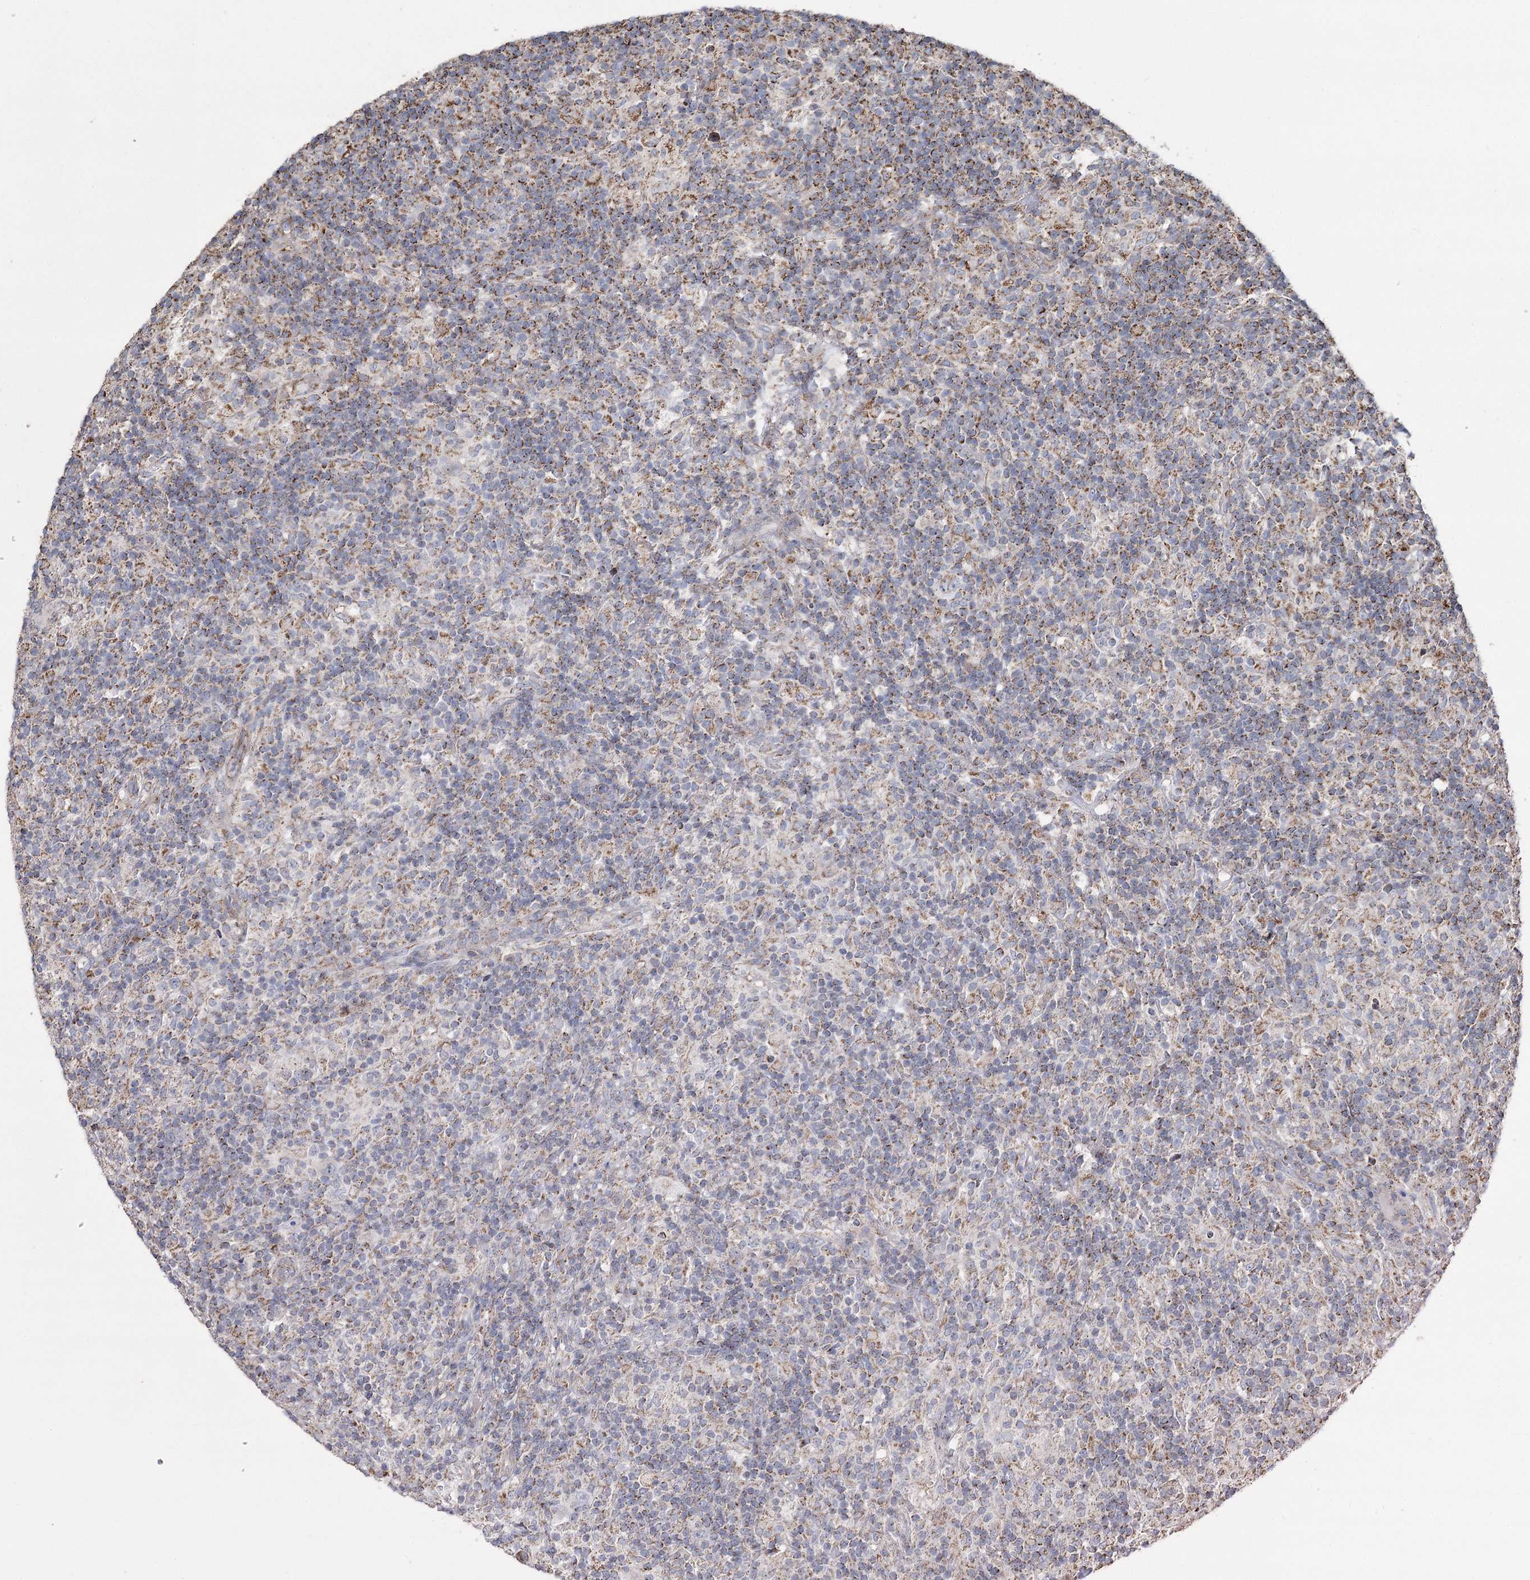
{"staining": {"intensity": "negative", "quantity": "none", "location": "none"}, "tissue": "lymphoma", "cell_type": "Tumor cells", "image_type": "cancer", "snomed": [{"axis": "morphology", "description": "Hodgkin's disease, NOS"}, {"axis": "topography", "description": "Lymph node"}], "caption": "An immunohistochemistry (IHC) image of lymphoma is shown. There is no staining in tumor cells of lymphoma.", "gene": "RANBP3L", "patient": {"sex": "male", "age": 70}}